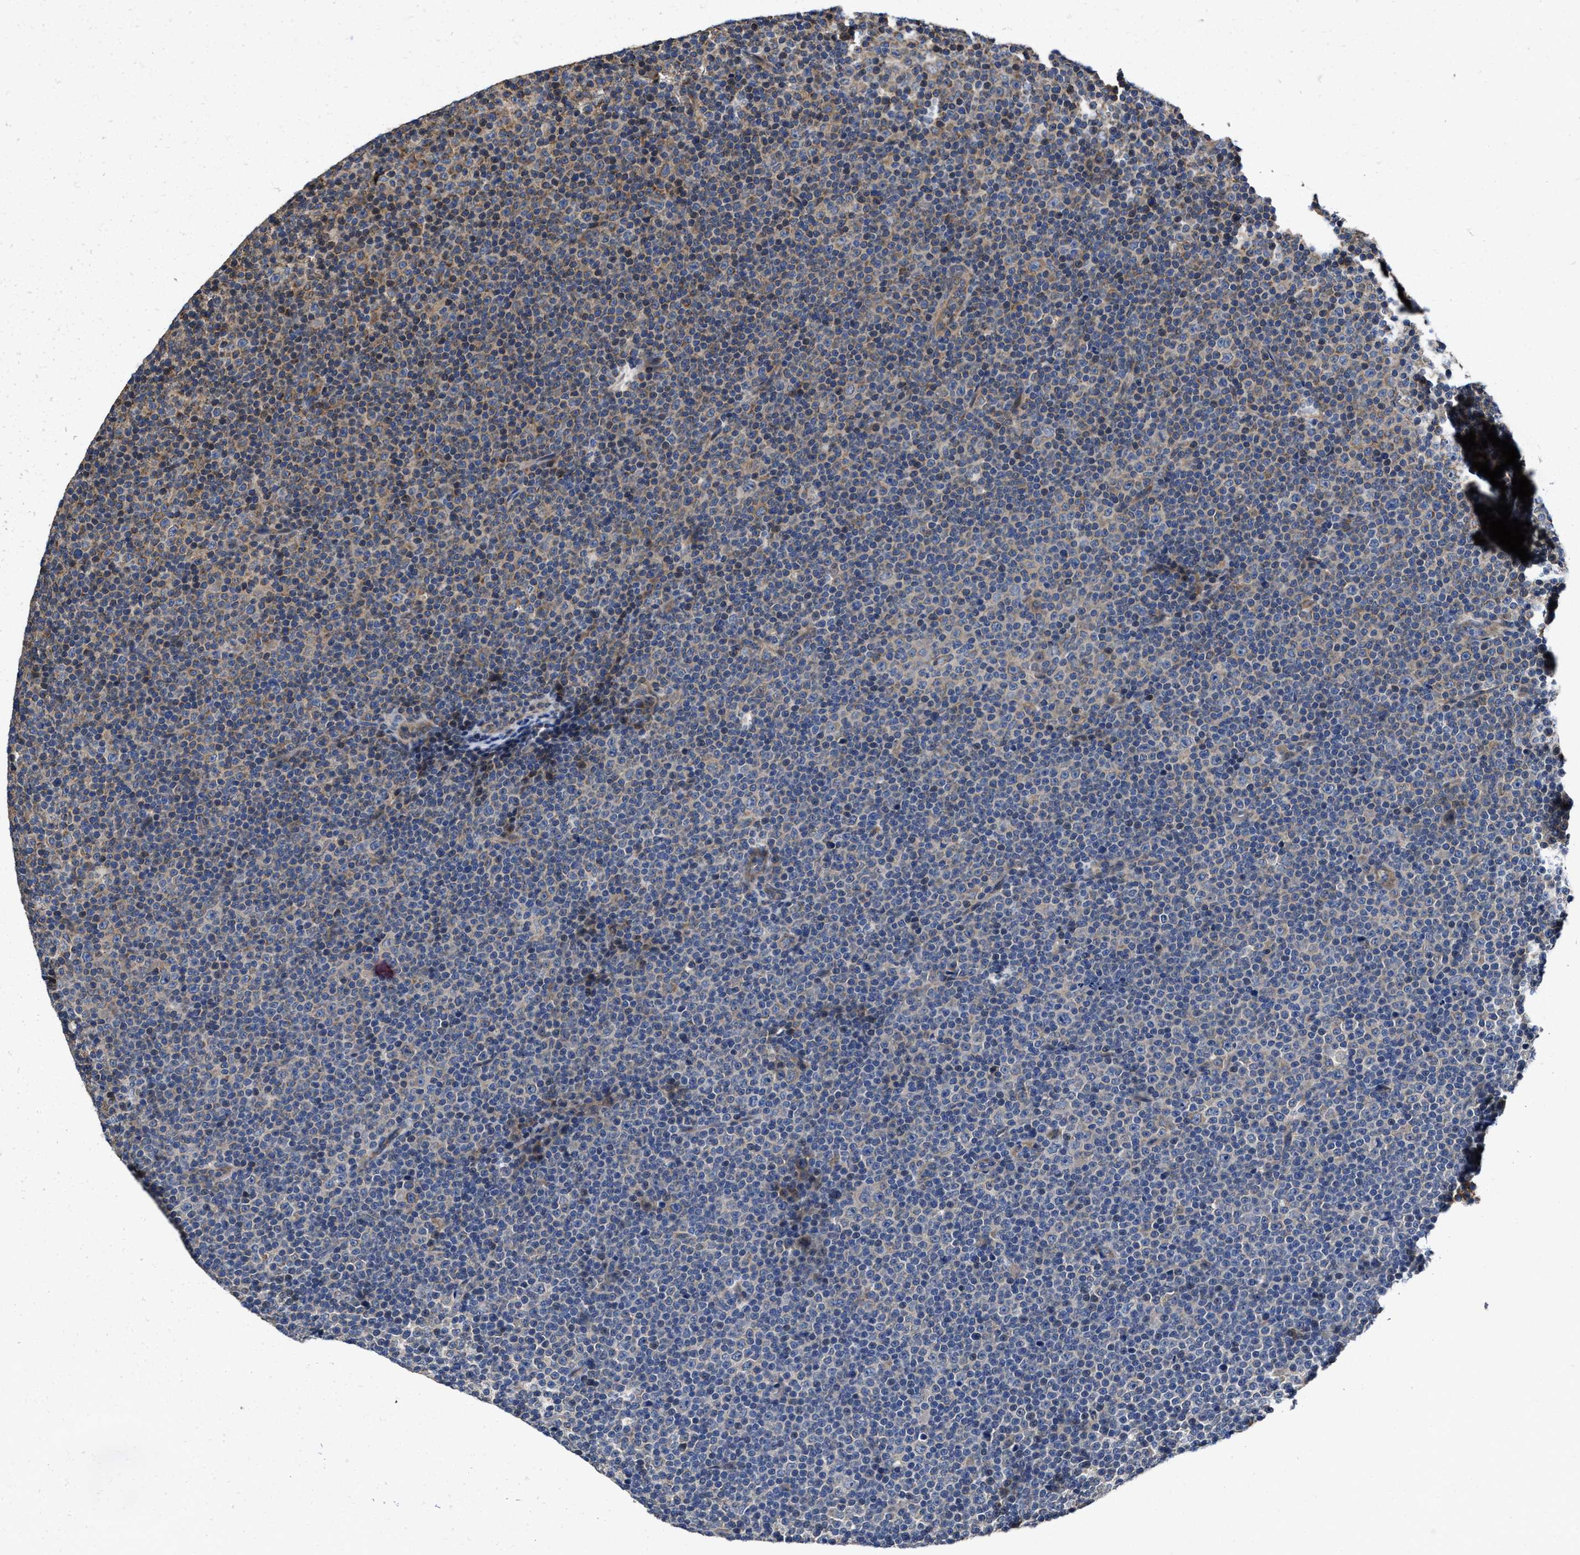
{"staining": {"intensity": "weak", "quantity": "25%-75%", "location": "cytoplasmic/membranous"}, "tissue": "lymphoma", "cell_type": "Tumor cells", "image_type": "cancer", "snomed": [{"axis": "morphology", "description": "Malignant lymphoma, non-Hodgkin's type, Low grade"}, {"axis": "topography", "description": "Lymph node"}], "caption": "Immunohistochemical staining of malignant lymphoma, non-Hodgkin's type (low-grade) exhibits low levels of weak cytoplasmic/membranous protein positivity in approximately 25%-75% of tumor cells. The protein of interest is stained brown, and the nuclei are stained in blue (DAB (3,3'-diaminobenzidine) IHC with brightfield microscopy, high magnification).", "gene": "TRAF6", "patient": {"sex": "female", "age": 67}}